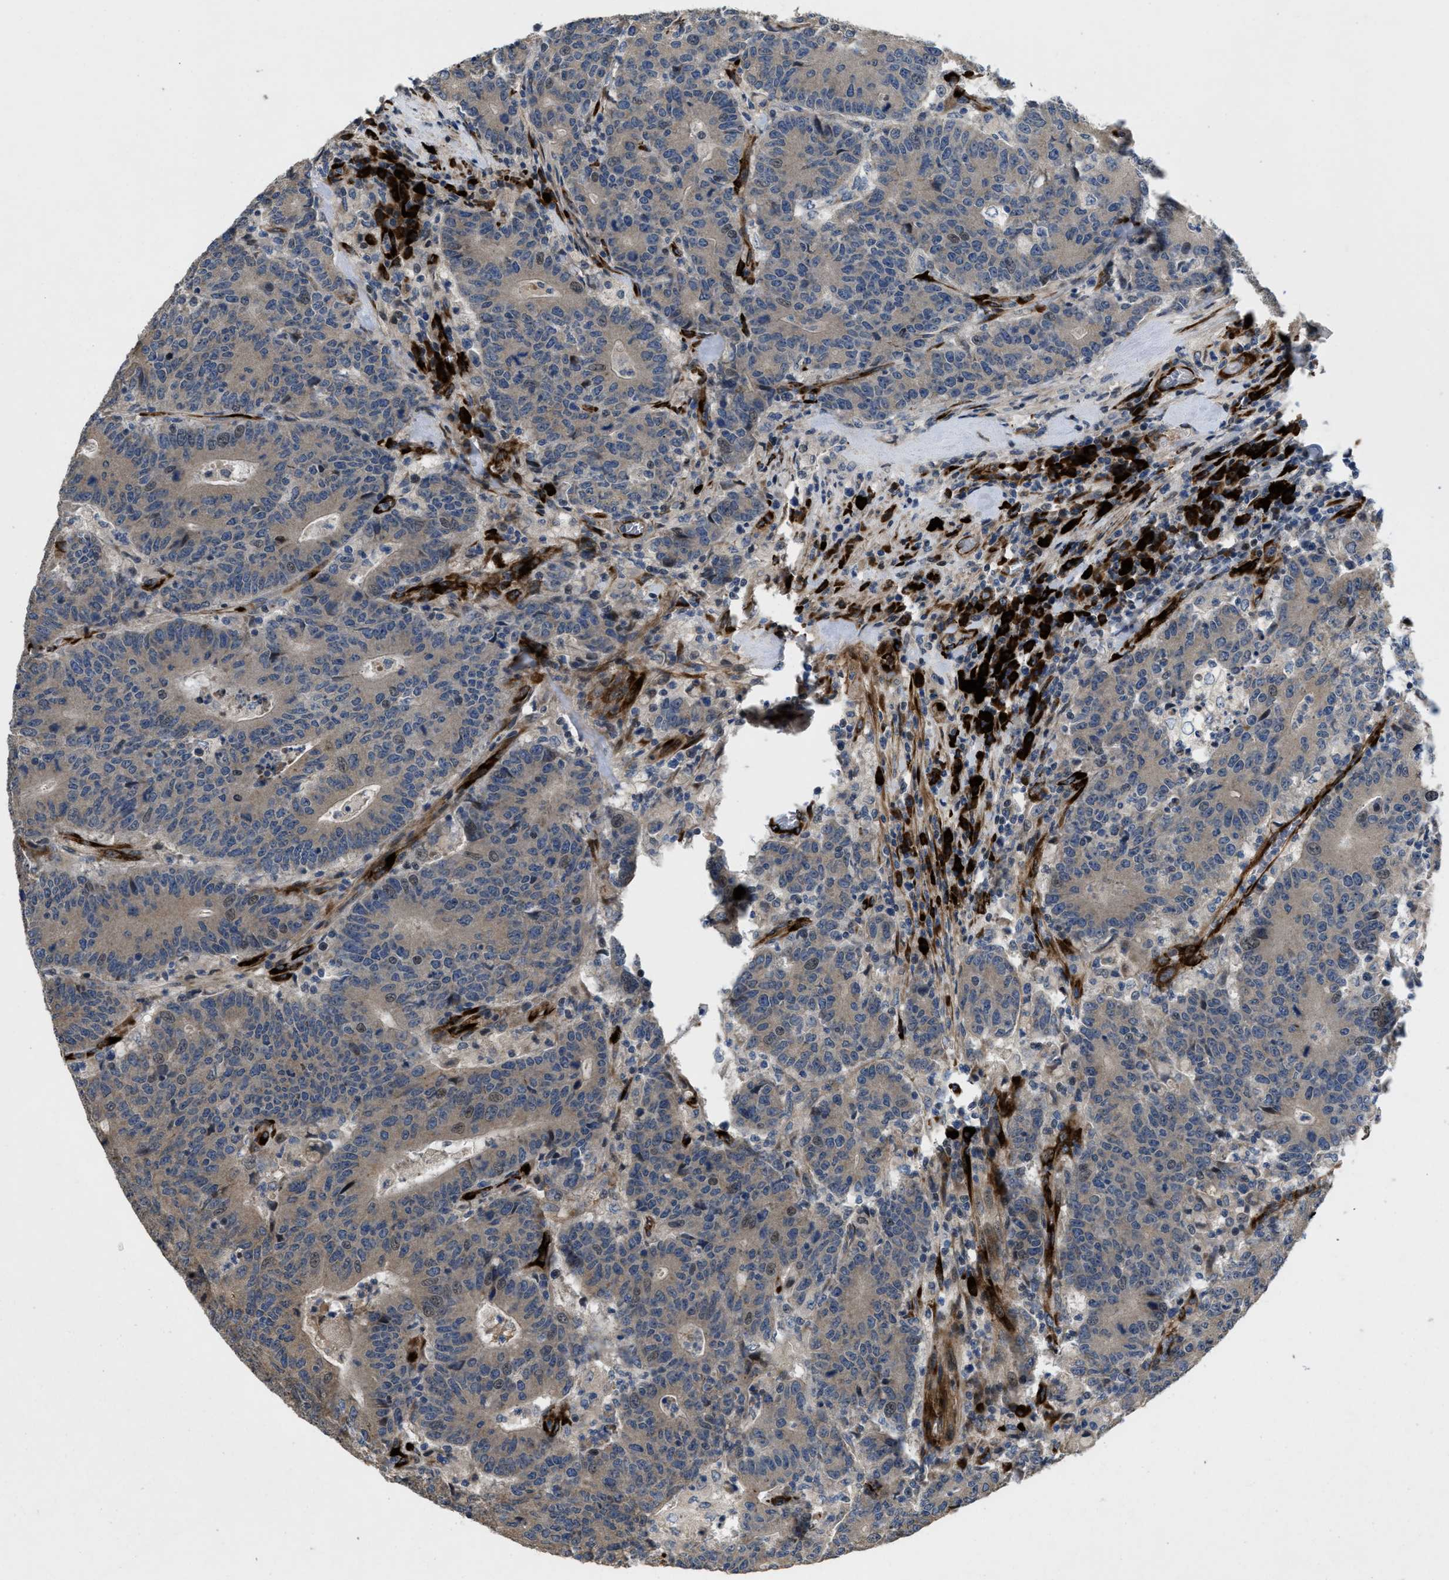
{"staining": {"intensity": "weak", "quantity": ">75%", "location": "cytoplasmic/membranous,nuclear"}, "tissue": "colorectal cancer", "cell_type": "Tumor cells", "image_type": "cancer", "snomed": [{"axis": "morphology", "description": "Normal tissue, NOS"}, {"axis": "morphology", "description": "Adenocarcinoma, NOS"}, {"axis": "topography", "description": "Colon"}], "caption": "Approximately >75% of tumor cells in human colorectal adenocarcinoma demonstrate weak cytoplasmic/membranous and nuclear protein staining as visualized by brown immunohistochemical staining.", "gene": "HSPA12B", "patient": {"sex": "female", "age": 75}}